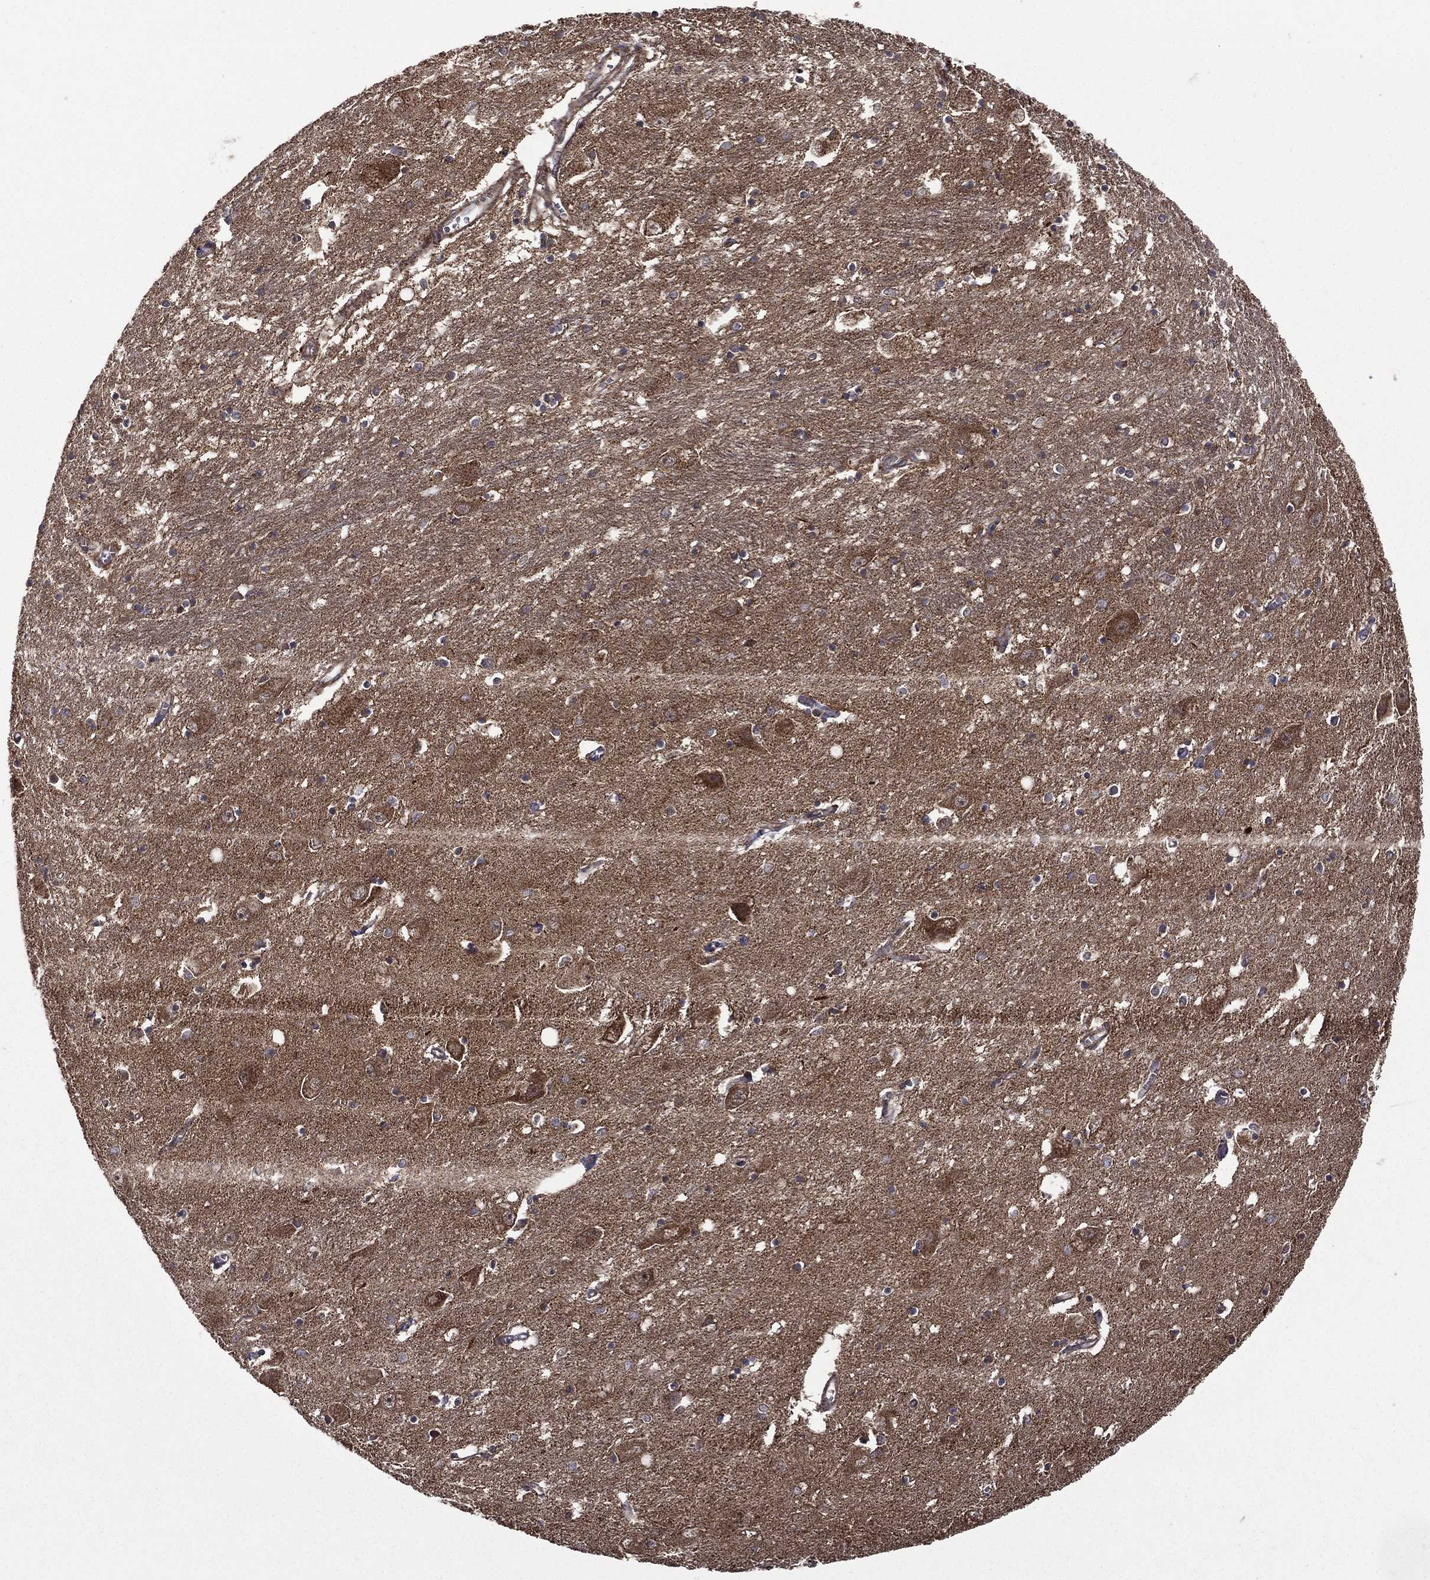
{"staining": {"intensity": "negative", "quantity": "none", "location": "none"}, "tissue": "caudate", "cell_type": "Glial cells", "image_type": "normal", "snomed": [{"axis": "morphology", "description": "Normal tissue, NOS"}, {"axis": "topography", "description": "Lateral ventricle wall"}], "caption": "Immunohistochemistry photomicrograph of benign caudate: caudate stained with DAB (3,3'-diaminobenzidine) exhibits no significant protein expression in glial cells.", "gene": "GIMAP6", "patient": {"sex": "male", "age": 54}}